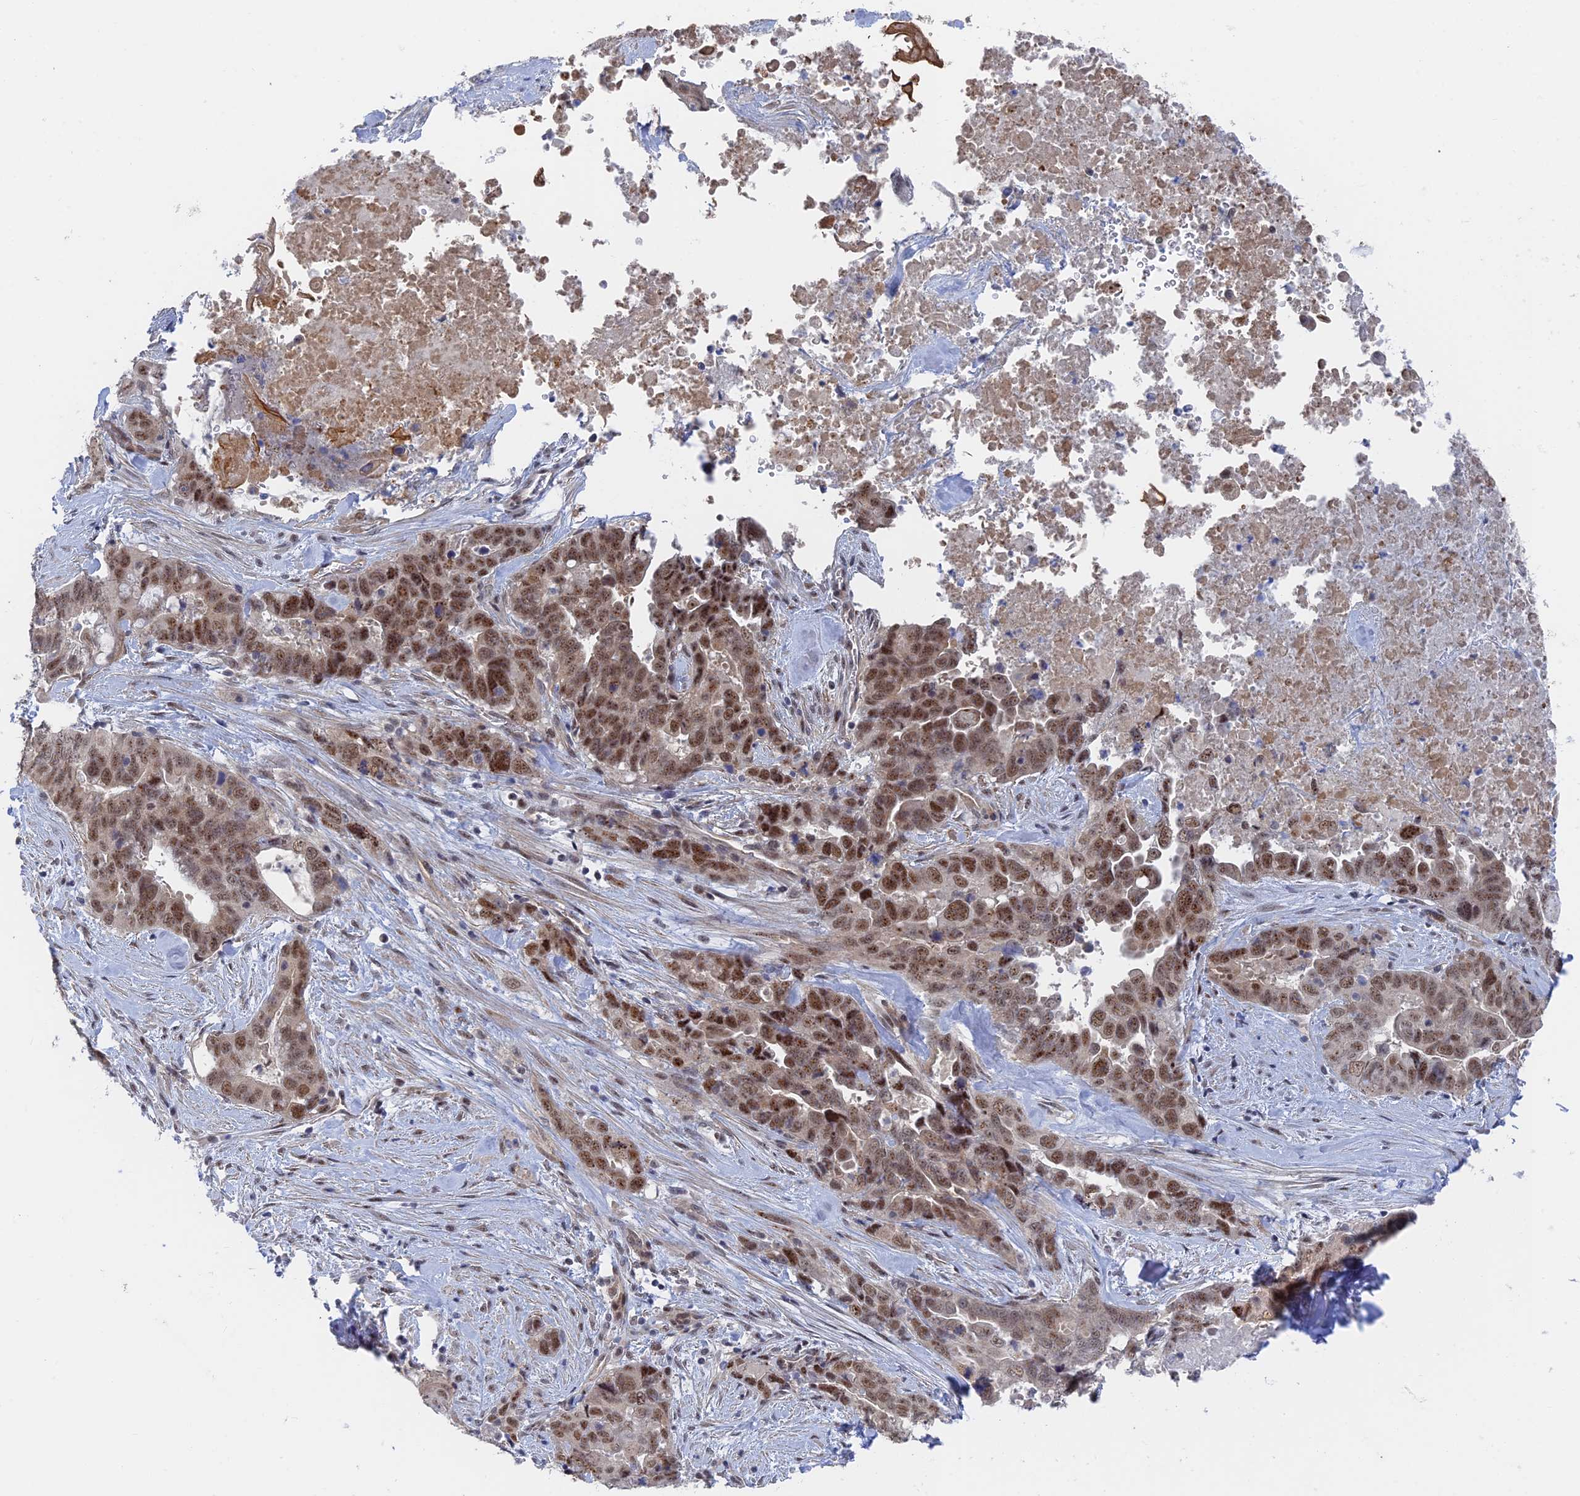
{"staining": {"intensity": "moderate", "quantity": ">75%", "location": "nuclear"}, "tissue": "pancreatic cancer", "cell_type": "Tumor cells", "image_type": "cancer", "snomed": [{"axis": "morphology", "description": "Adenocarcinoma, NOS"}, {"axis": "topography", "description": "Pancreas"}], "caption": "Tumor cells demonstrate medium levels of moderate nuclear expression in approximately >75% of cells in pancreatic cancer. (IHC, brightfield microscopy, high magnification).", "gene": "CFAP92", "patient": {"sex": "male", "age": 80}}